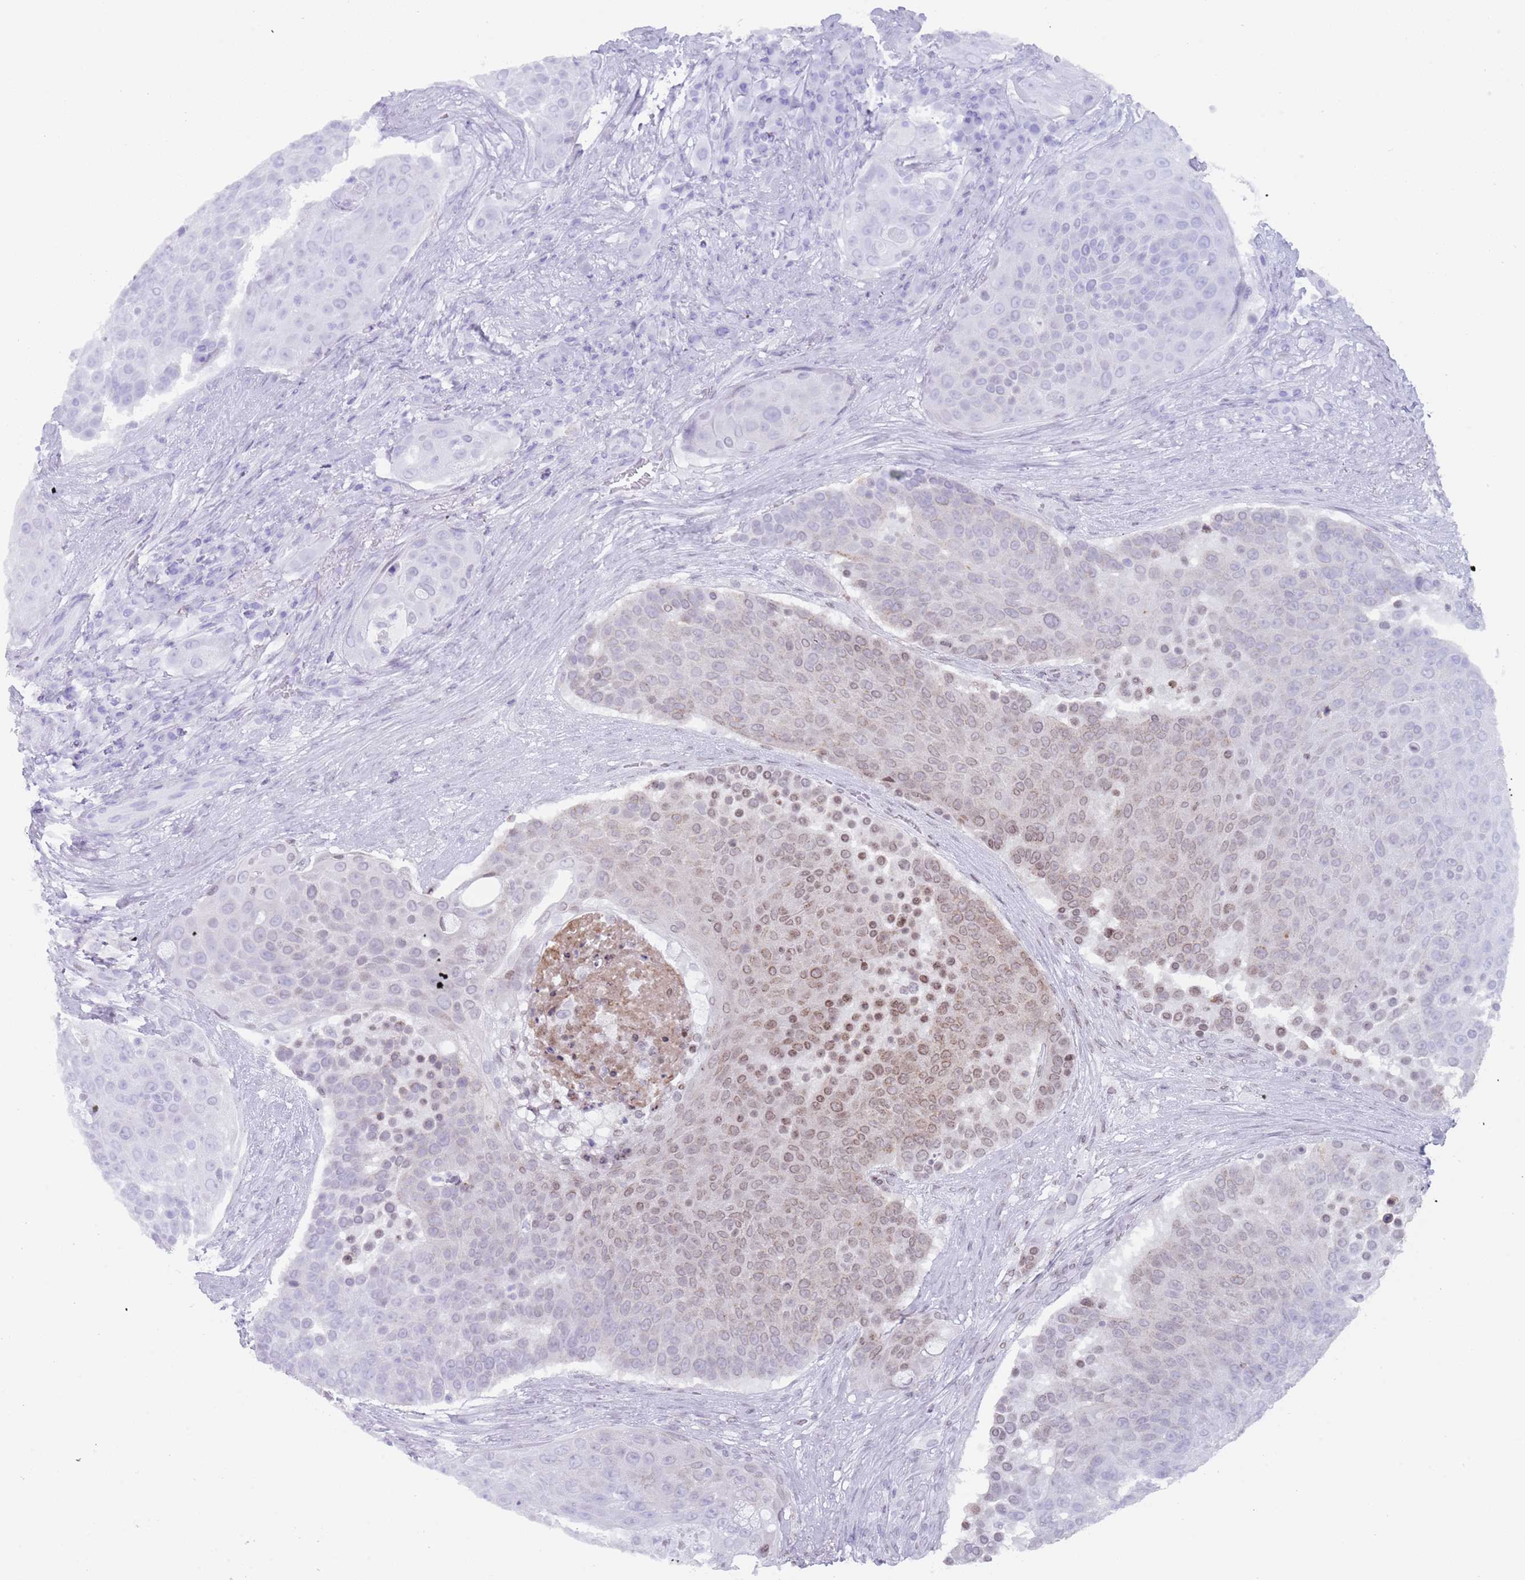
{"staining": {"intensity": "moderate", "quantity": "25%-75%", "location": "nuclear"}, "tissue": "urothelial cancer", "cell_type": "Tumor cells", "image_type": "cancer", "snomed": [{"axis": "morphology", "description": "Urothelial carcinoma, High grade"}, {"axis": "topography", "description": "Urinary bladder"}], "caption": "A histopathology image of human urothelial cancer stained for a protein reveals moderate nuclear brown staining in tumor cells.", "gene": "HDAC8", "patient": {"sex": "female", "age": 63}}